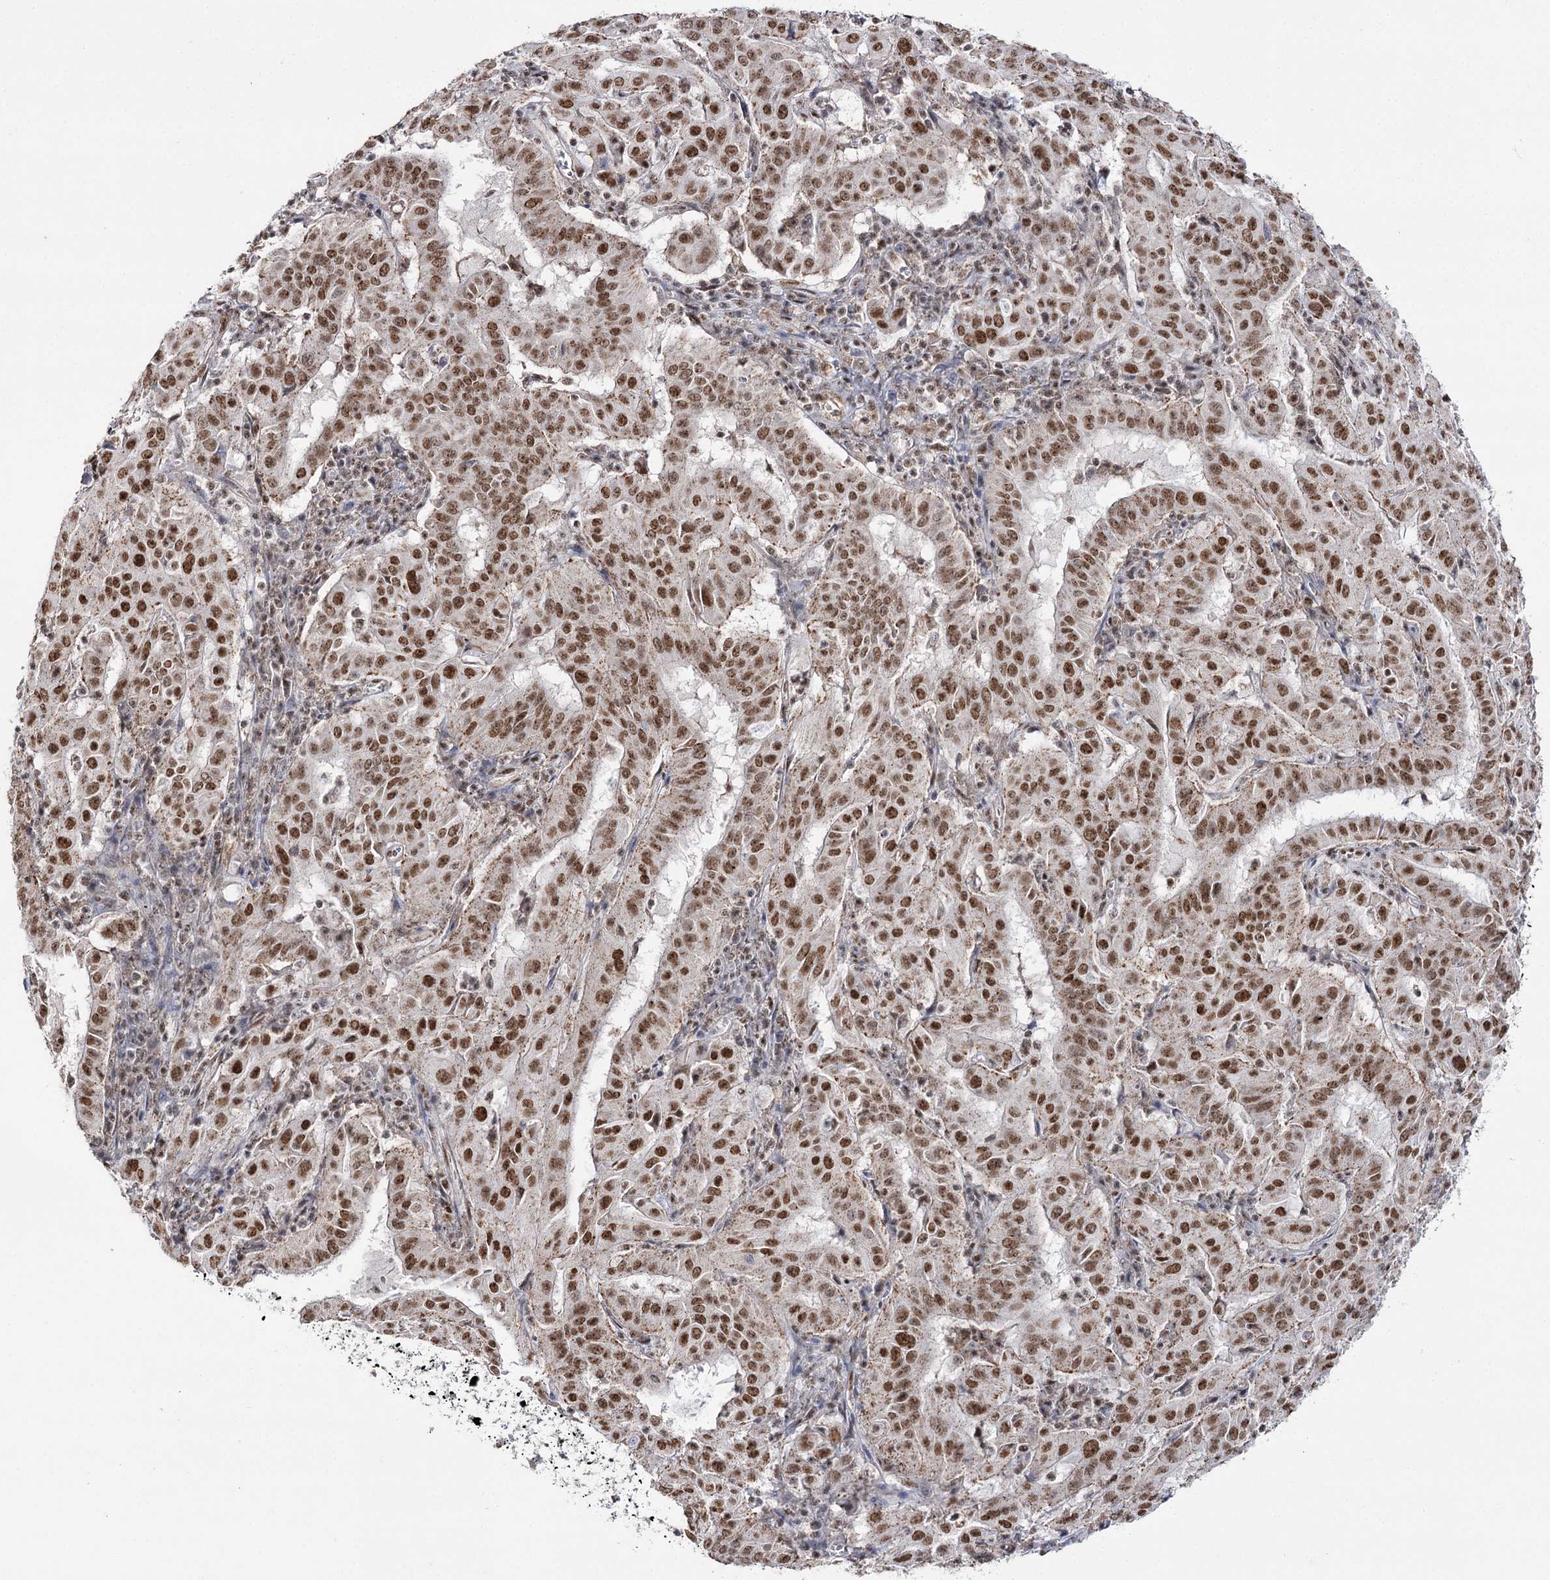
{"staining": {"intensity": "moderate", "quantity": ">75%", "location": "nuclear"}, "tissue": "pancreatic cancer", "cell_type": "Tumor cells", "image_type": "cancer", "snomed": [{"axis": "morphology", "description": "Adenocarcinoma, NOS"}, {"axis": "topography", "description": "Pancreas"}], "caption": "Tumor cells reveal medium levels of moderate nuclear expression in about >75% of cells in pancreatic adenocarcinoma. (Stains: DAB in brown, nuclei in blue, Microscopy: brightfield microscopy at high magnification).", "gene": "VGLL4", "patient": {"sex": "male", "age": 63}}